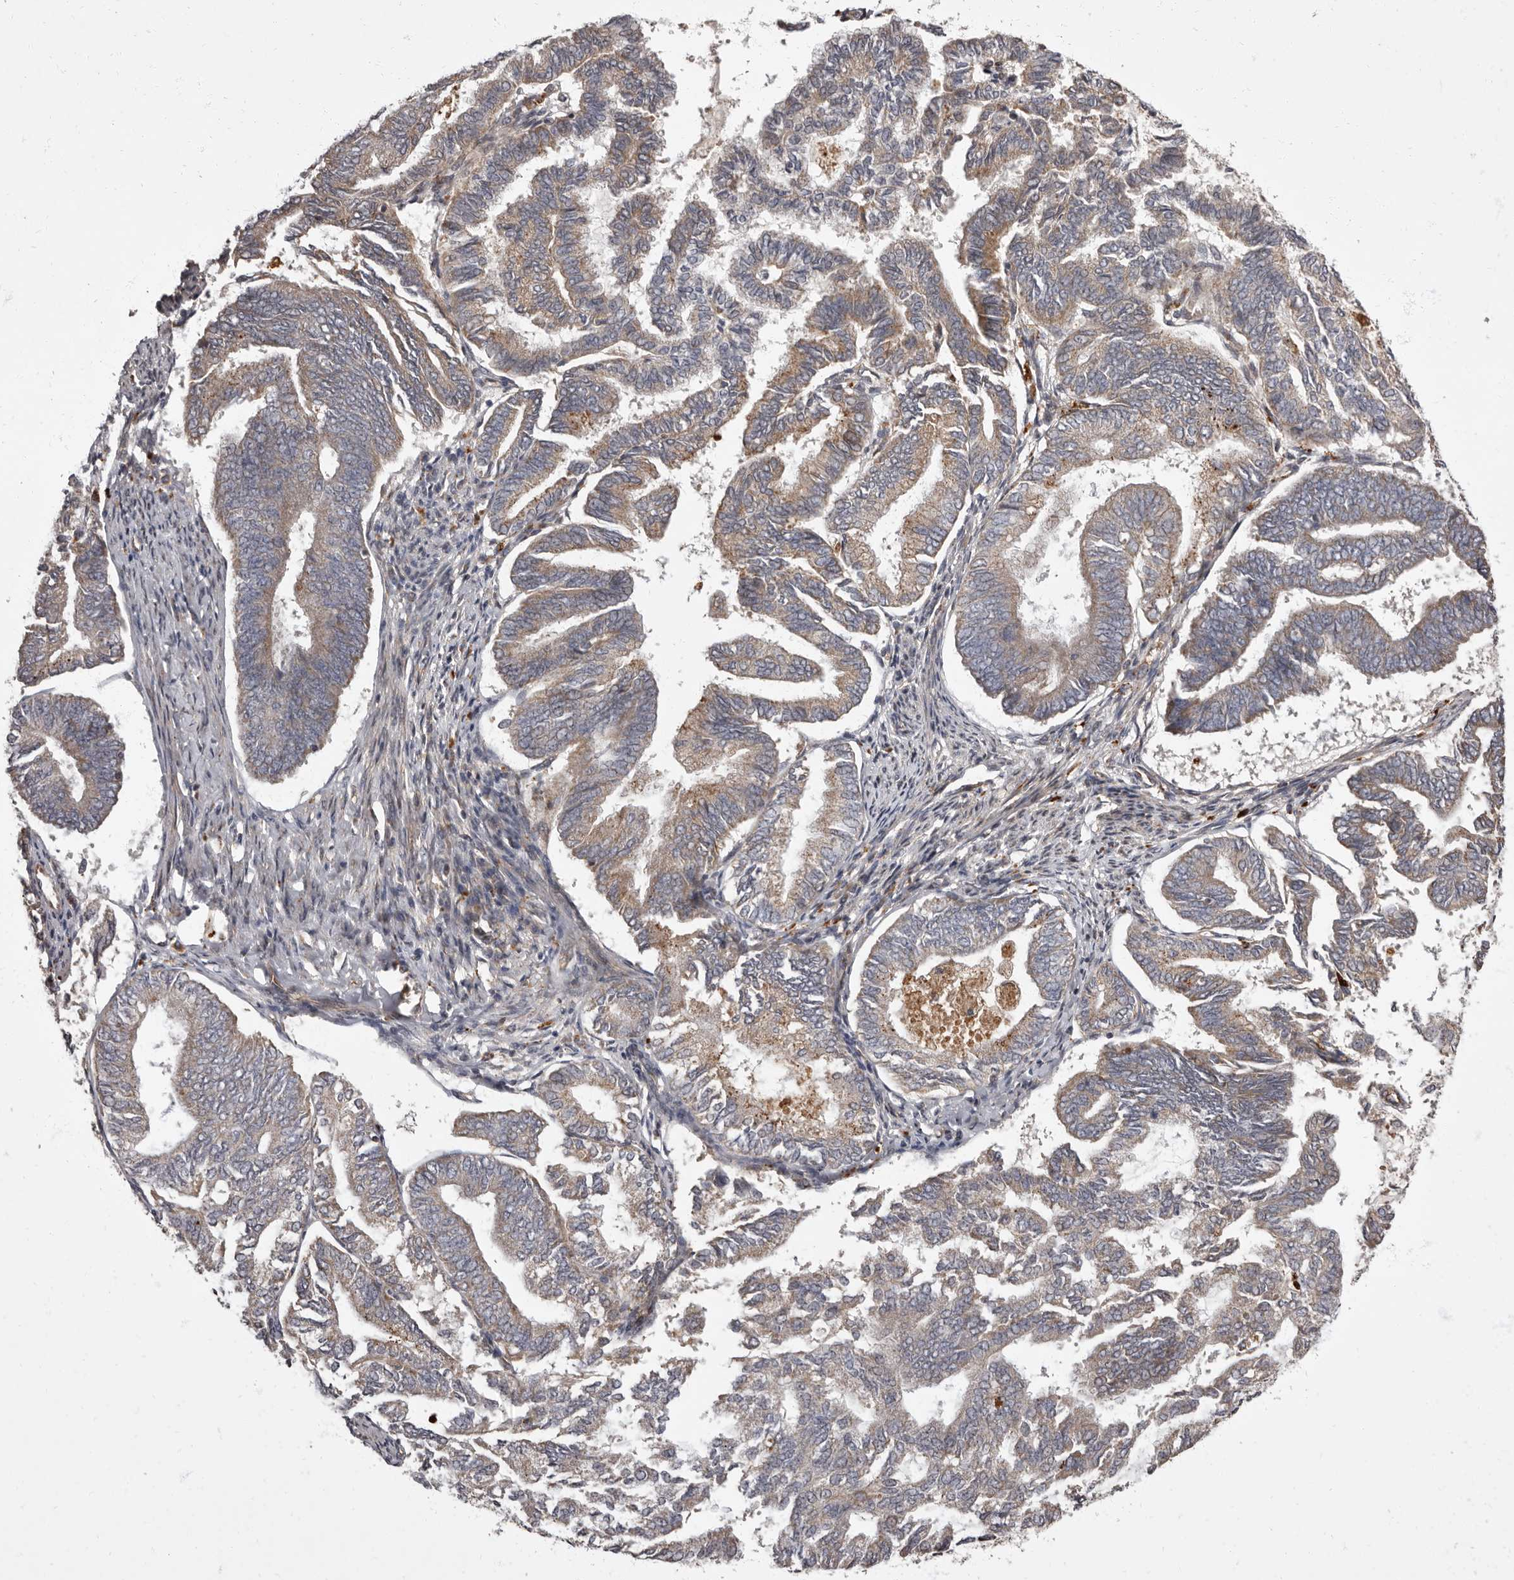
{"staining": {"intensity": "weak", "quantity": ">75%", "location": "cytoplasmic/membranous"}, "tissue": "endometrial cancer", "cell_type": "Tumor cells", "image_type": "cancer", "snomed": [{"axis": "morphology", "description": "Adenocarcinoma, NOS"}, {"axis": "topography", "description": "Endometrium"}], "caption": "Immunohistochemical staining of human adenocarcinoma (endometrial) reveals low levels of weak cytoplasmic/membranous positivity in approximately >75% of tumor cells. The staining was performed using DAB (3,3'-diaminobenzidine), with brown indicating positive protein expression. Nuclei are stained blue with hematoxylin.", "gene": "ADCY2", "patient": {"sex": "female", "age": 86}}